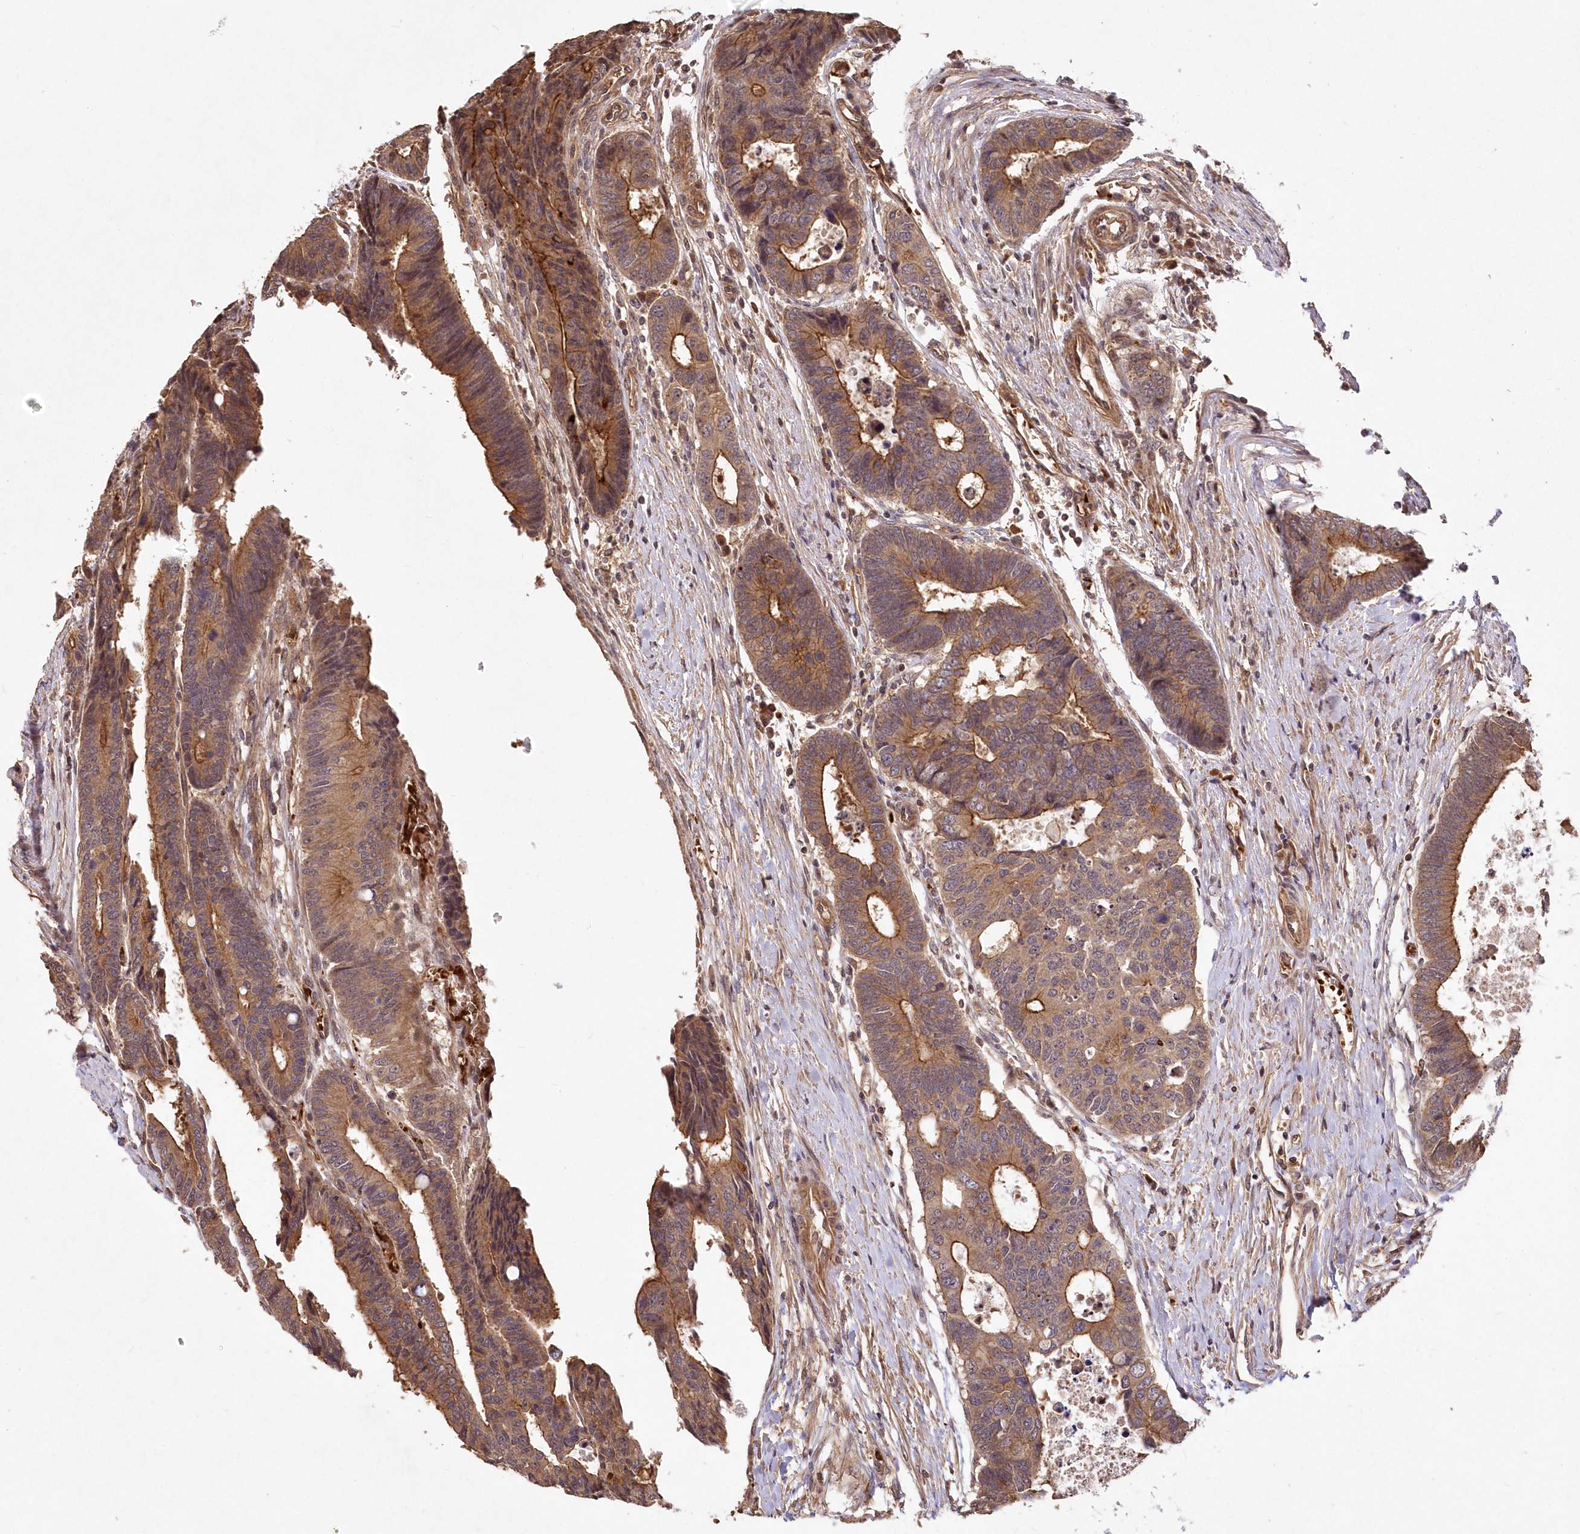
{"staining": {"intensity": "moderate", "quantity": ">75%", "location": "cytoplasmic/membranous"}, "tissue": "colorectal cancer", "cell_type": "Tumor cells", "image_type": "cancer", "snomed": [{"axis": "morphology", "description": "Adenocarcinoma, NOS"}, {"axis": "topography", "description": "Rectum"}], "caption": "High-magnification brightfield microscopy of adenocarcinoma (colorectal) stained with DAB (3,3'-diaminobenzidine) (brown) and counterstained with hematoxylin (blue). tumor cells exhibit moderate cytoplasmic/membranous expression is seen in approximately>75% of cells.", "gene": "HYCC2", "patient": {"sex": "male", "age": 84}}